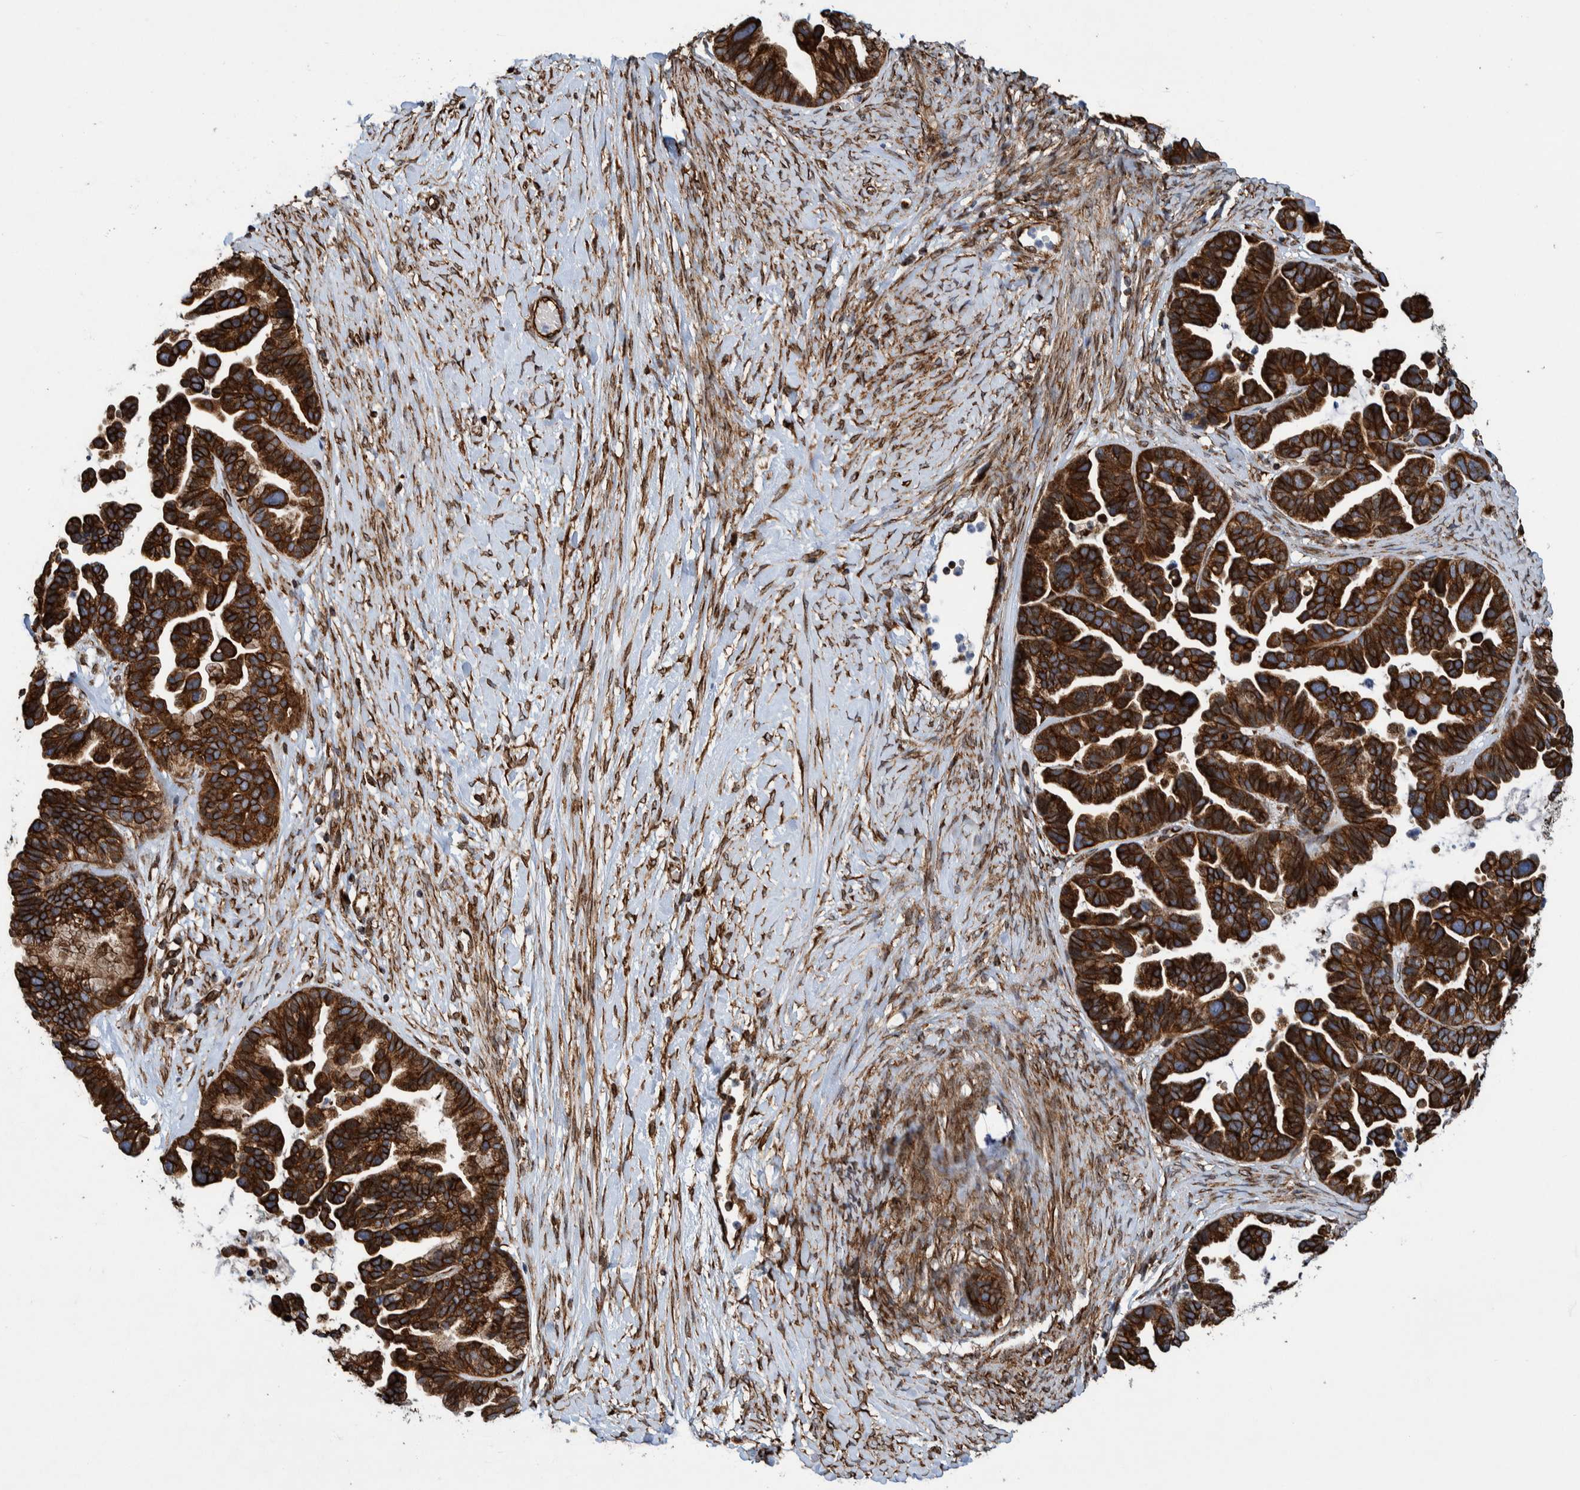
{"staining": {"intensity": "strong", "quantity": ">75%", "location": "cytoplasmic/membranous"}, "tissue": "ovarian cancer", "cell_type": "Tumor cells", "image_type": "cancer", "snomed": [{"axis": "morphology", "description": "Cystadenocarcinoma, serous, NOS"}, {"axis": "topography", "description": "Ovary"}], "caption": "Human ovarian serous cystadenocarcinoma stained for a protein (brown) shows strong cytoplasmic/membranous positive staining in approximately >75% of tumor cells.", "gene": "CCDC57", "patient": {"sex": "female", "age": 56}}